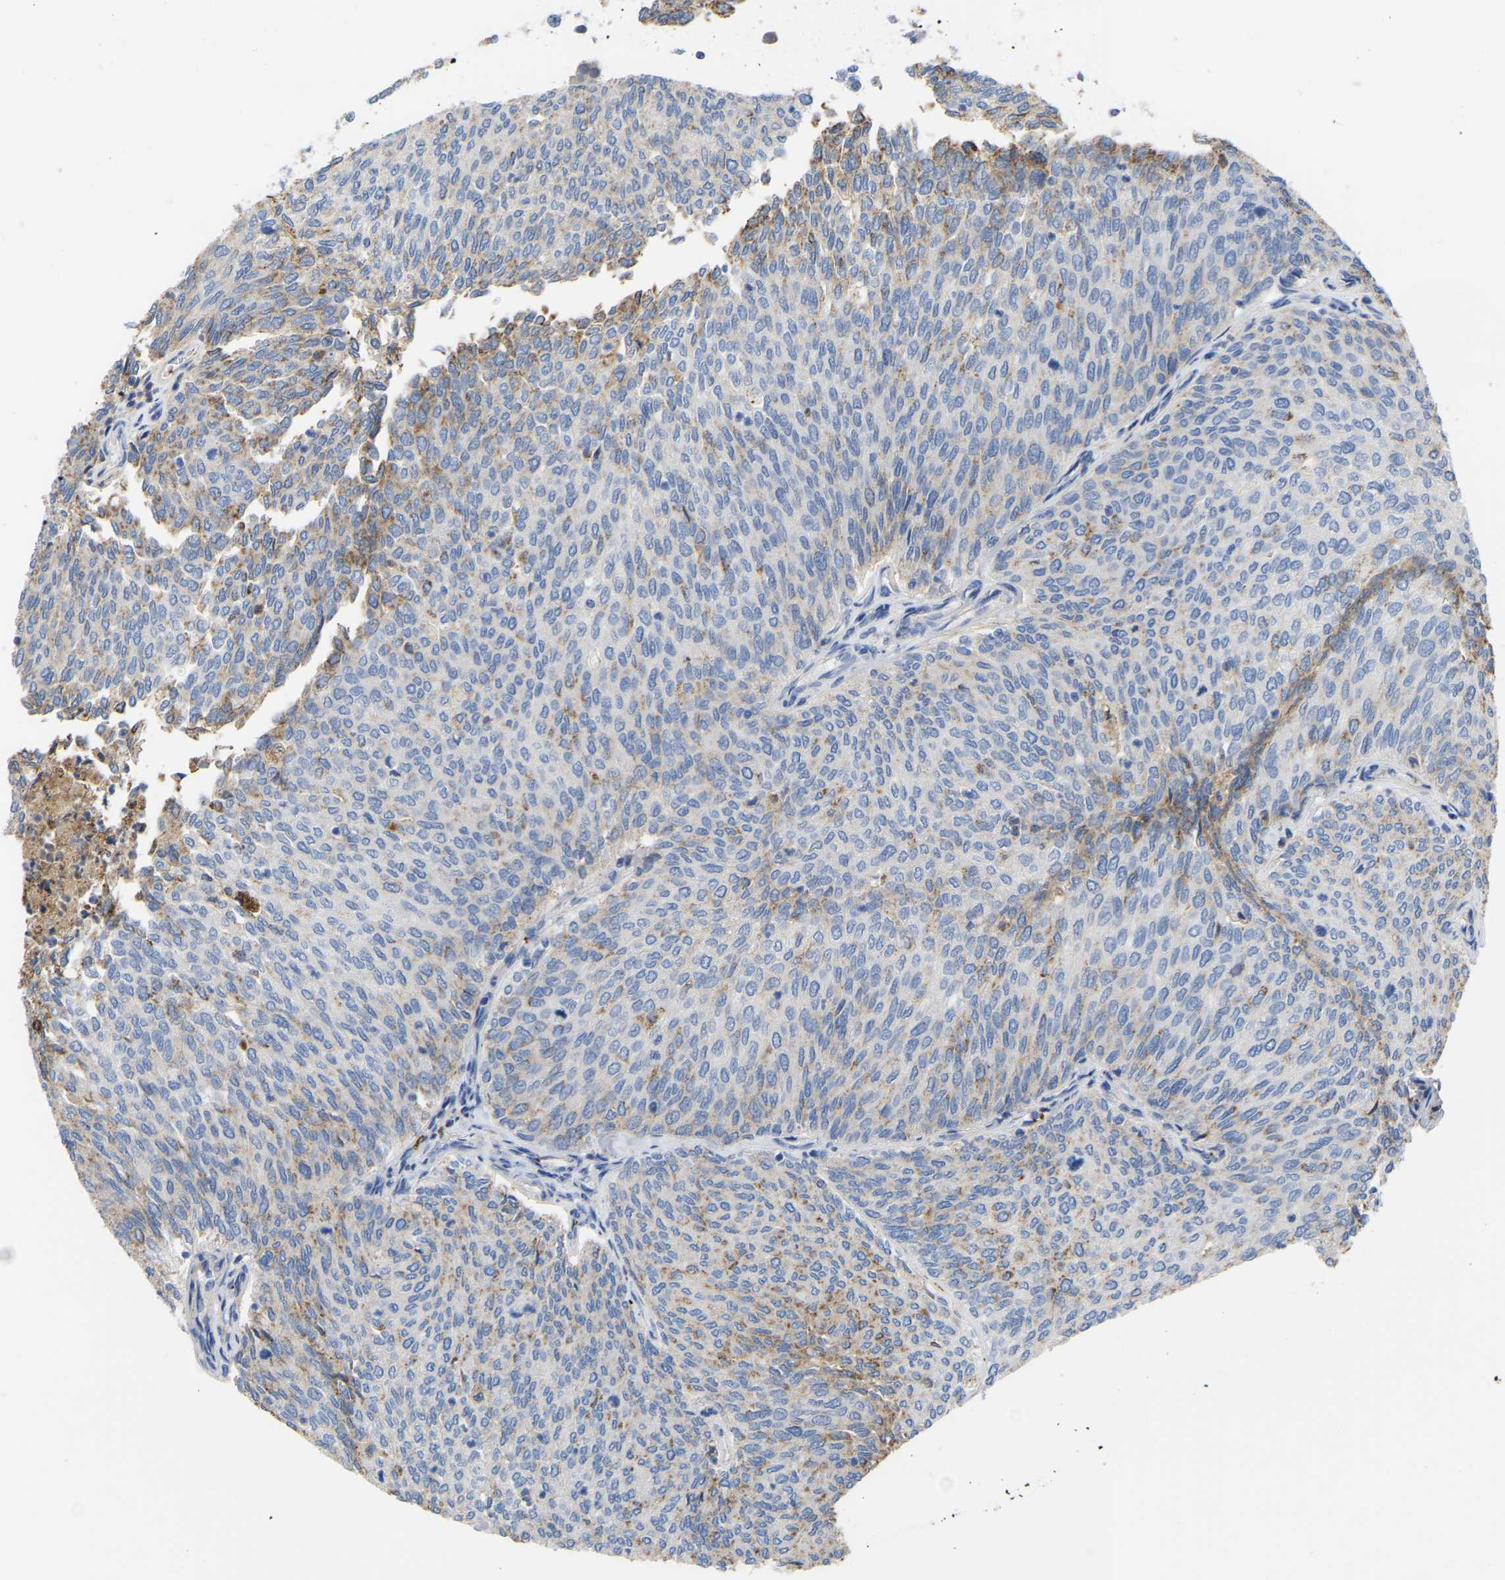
{"staining": {"intensity": "moderate", "quantity": "<25%", "location": "cytoplasmic/membranous"}, "tissue": "urothelial cancer", "cell_type": "Tumor cells", "image_type": "cancer", "snomed": [{"axis": "morphology", "description": "Urothelial carcinoma, Low grade"}, {"axis": "topography", "description": "Urinary bladder"}], "caption": "A low amount of moderate cytoplasmic/membranous staining is identified in about <25% of tumor cells in urothelial cancer tissue.", "gene": "ZNF449", "patient": {"sex": "female", "age": 79}}